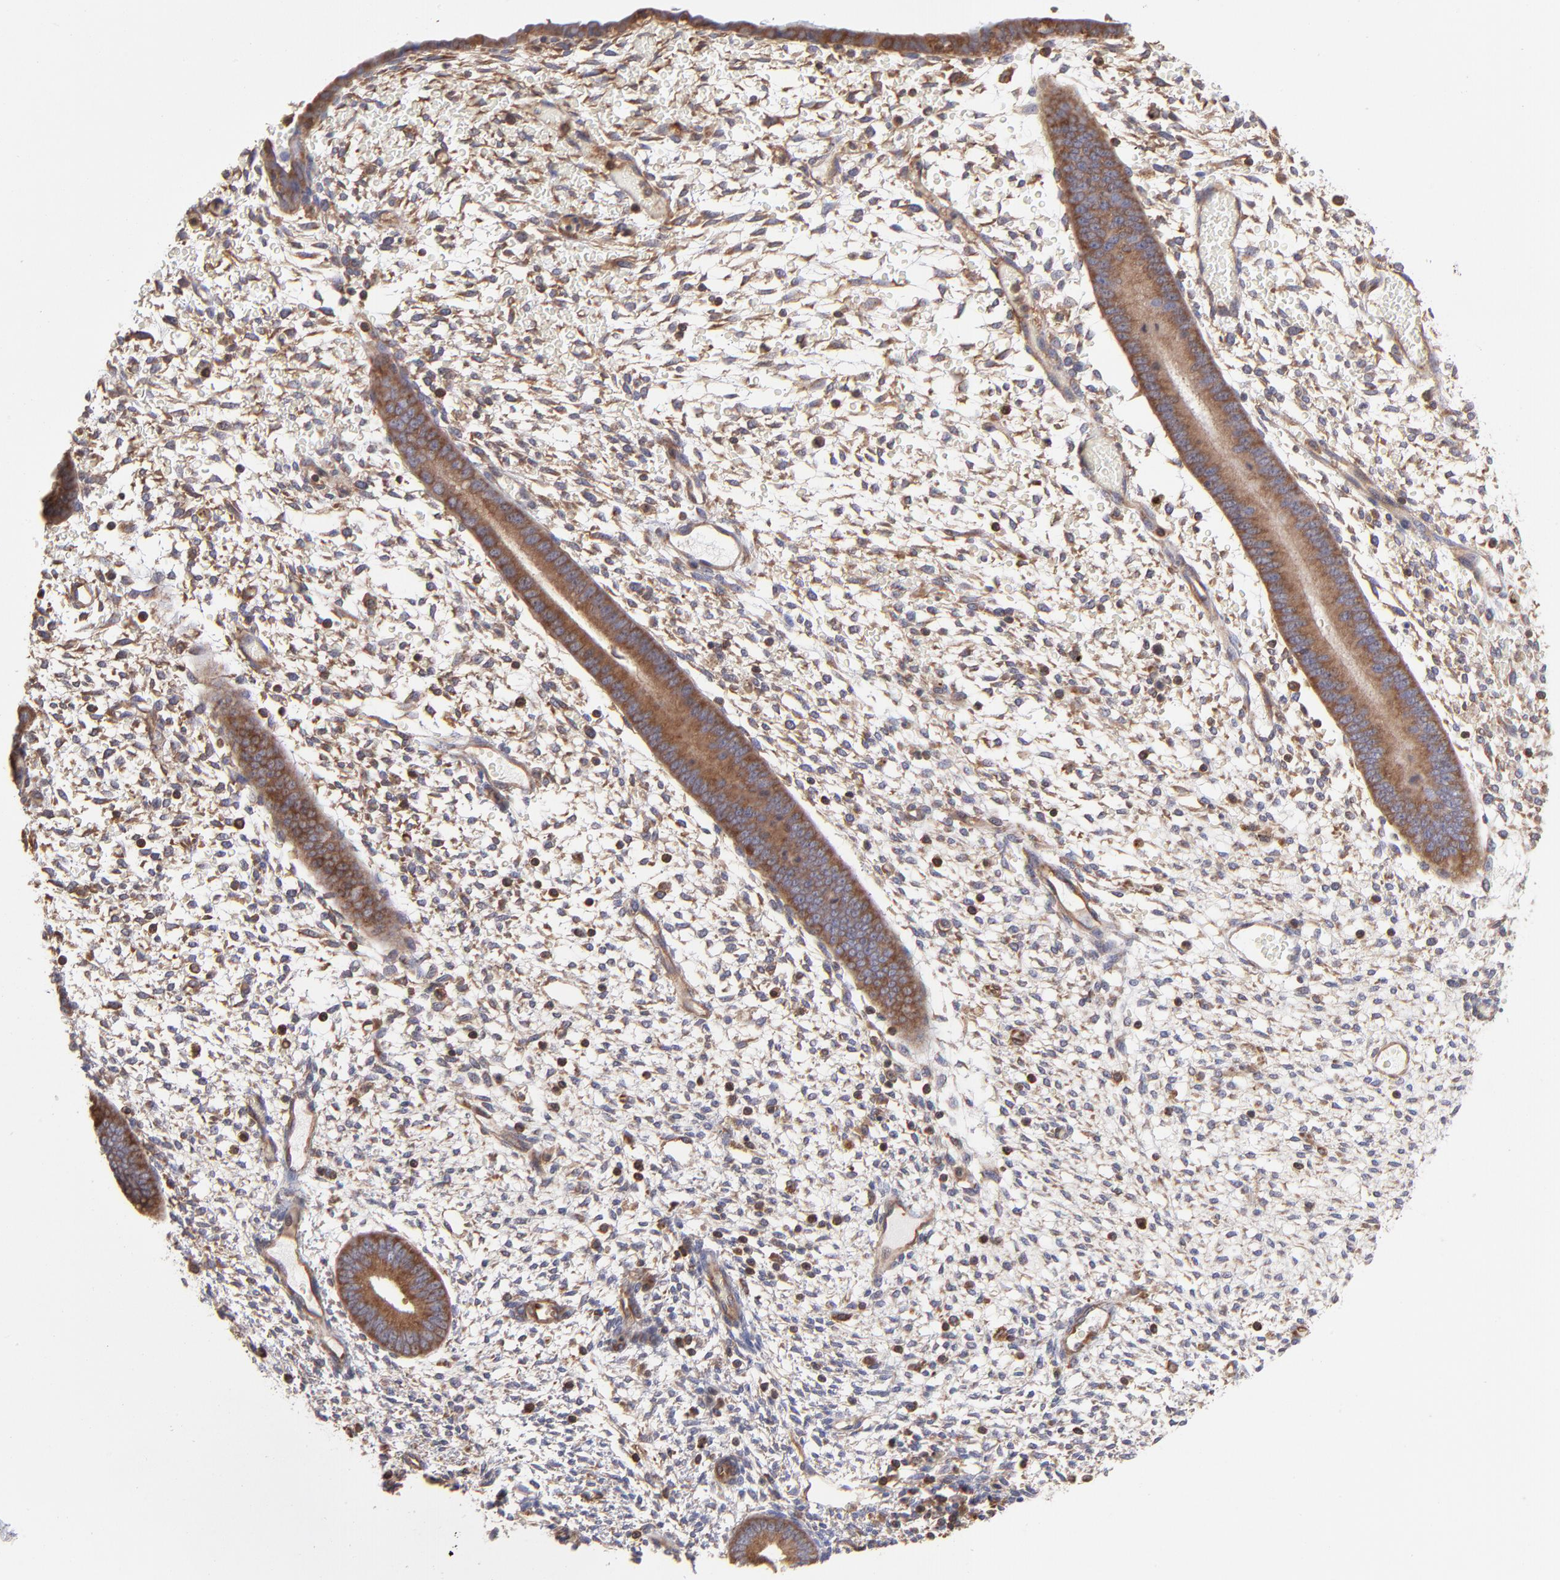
{"staining": {"intensity": "moderate", "quantity": "25%-75%", "location": "cytoplasmic/membranous"}, "tissue": "endometrium", "cell_type": "Cells in endometrial stroma", "image_type": "normal", "snomed": [{"axis": "morphology", "description": "Normal tissue, NOS"}, {"axis": "topography", "description": "Endometrium"}], "caption": "An image of endometrium stained for a protein shows moderate cytoplasmic/membranous brown staining in cells in endometrial stroma. The staining was performed using DAB (3,3'-diaminobenzidine) to visualize the protein expression in brown, while the nuclei were stained in blue with hematoxylin (Magnification: 20x).", "gene": "MAPRE1", "patient": {"sex": "female", "age": 42}}